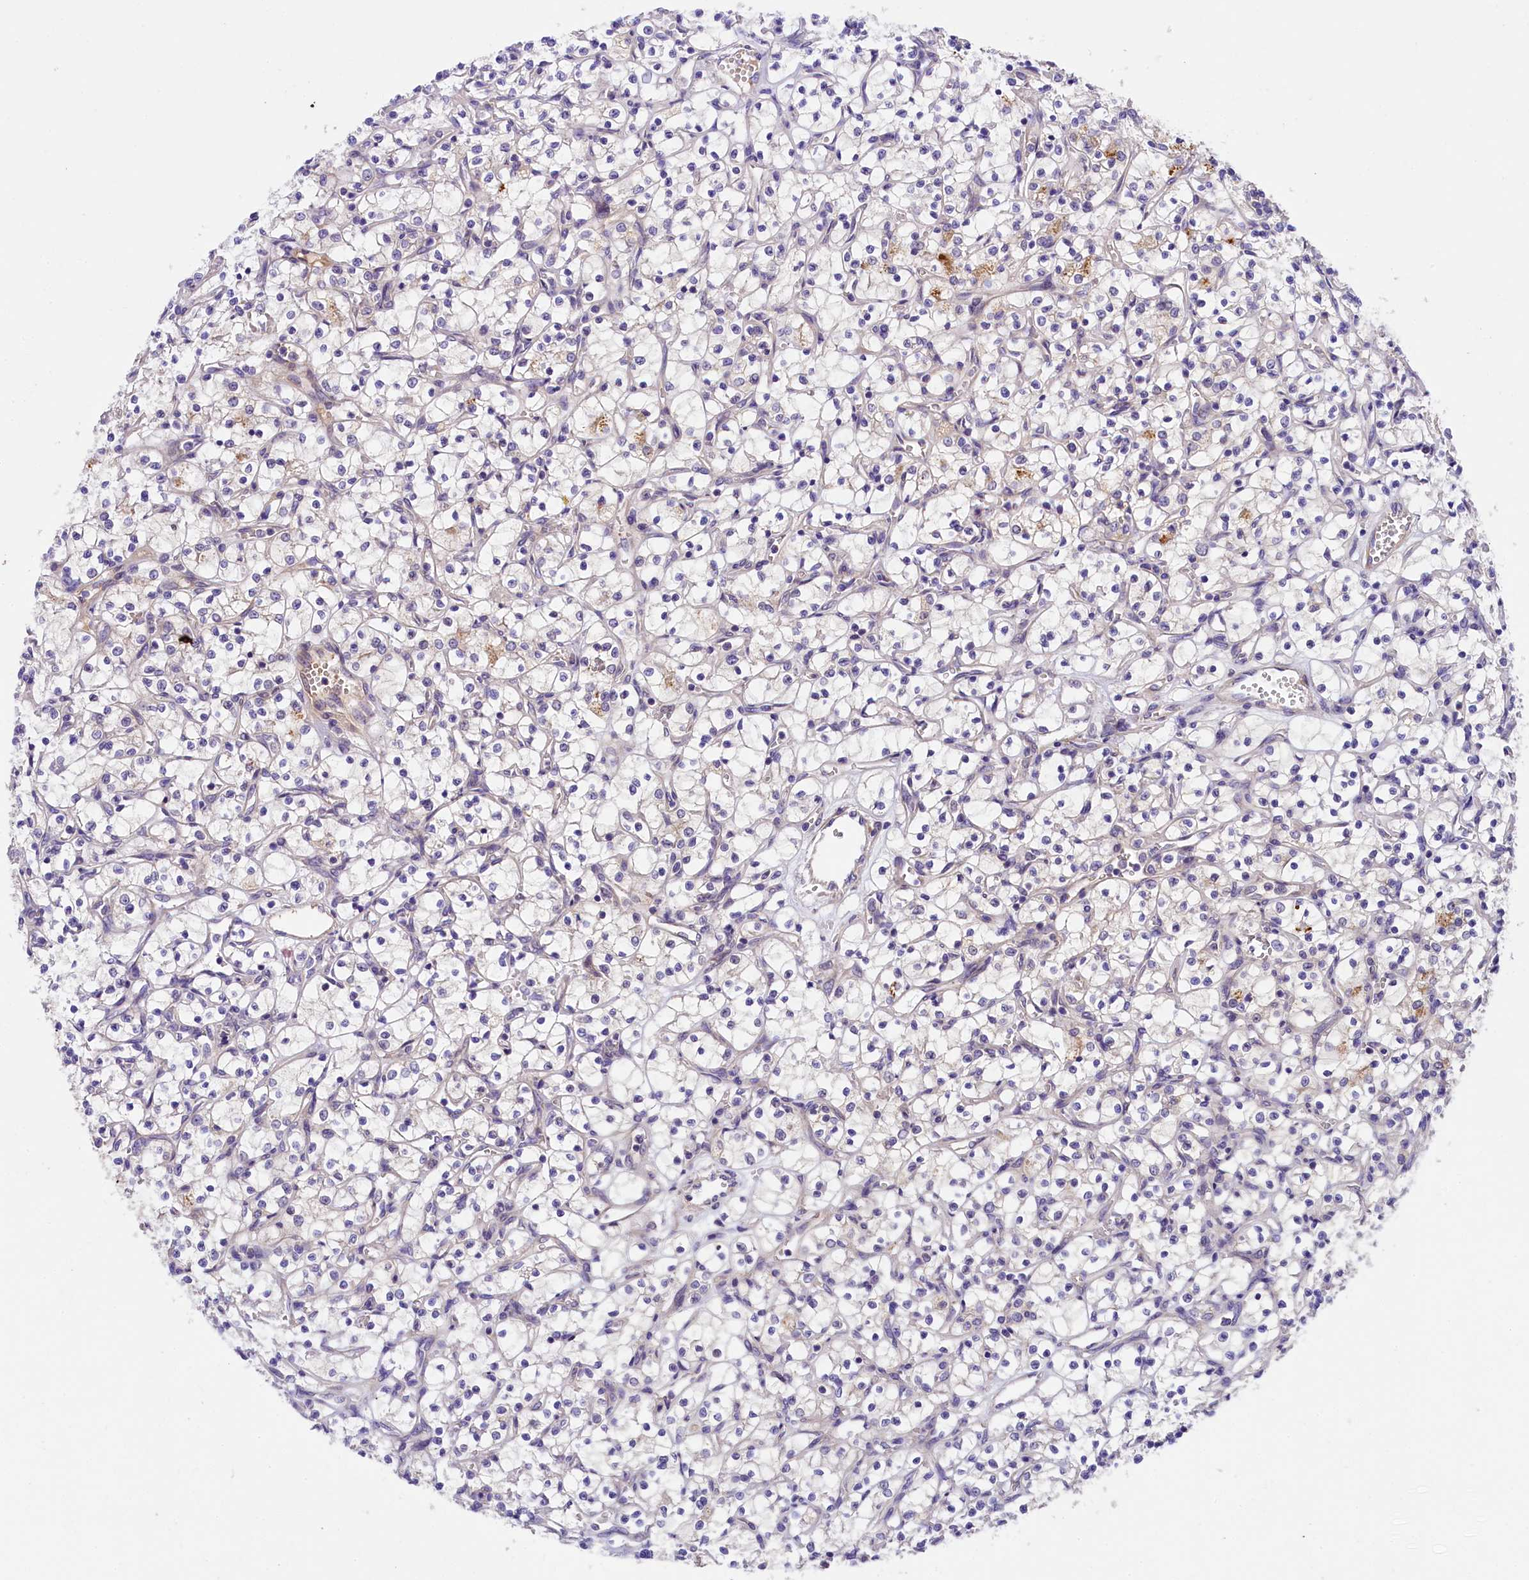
{"staining": {"intensity": "negative", "quantity": "none", "location": "none"}, "tissue": "renal cancer", "cell_type": "Tumor cells", "image_type": "cancer", "snomed": [{"axis": "morphology", "description": "Adenocarcinoma, NOS"}, {"axis": "topography", "description": "Kidney"}], "caption": "High power microscopy histopathology image of an immunohistochemistry (IHC) image of adenocarcinoma (renal), revealing no significant positivity in tumor cells.", "gene": "UBXN6", "patient": {"sex": "female", "age": 69}}